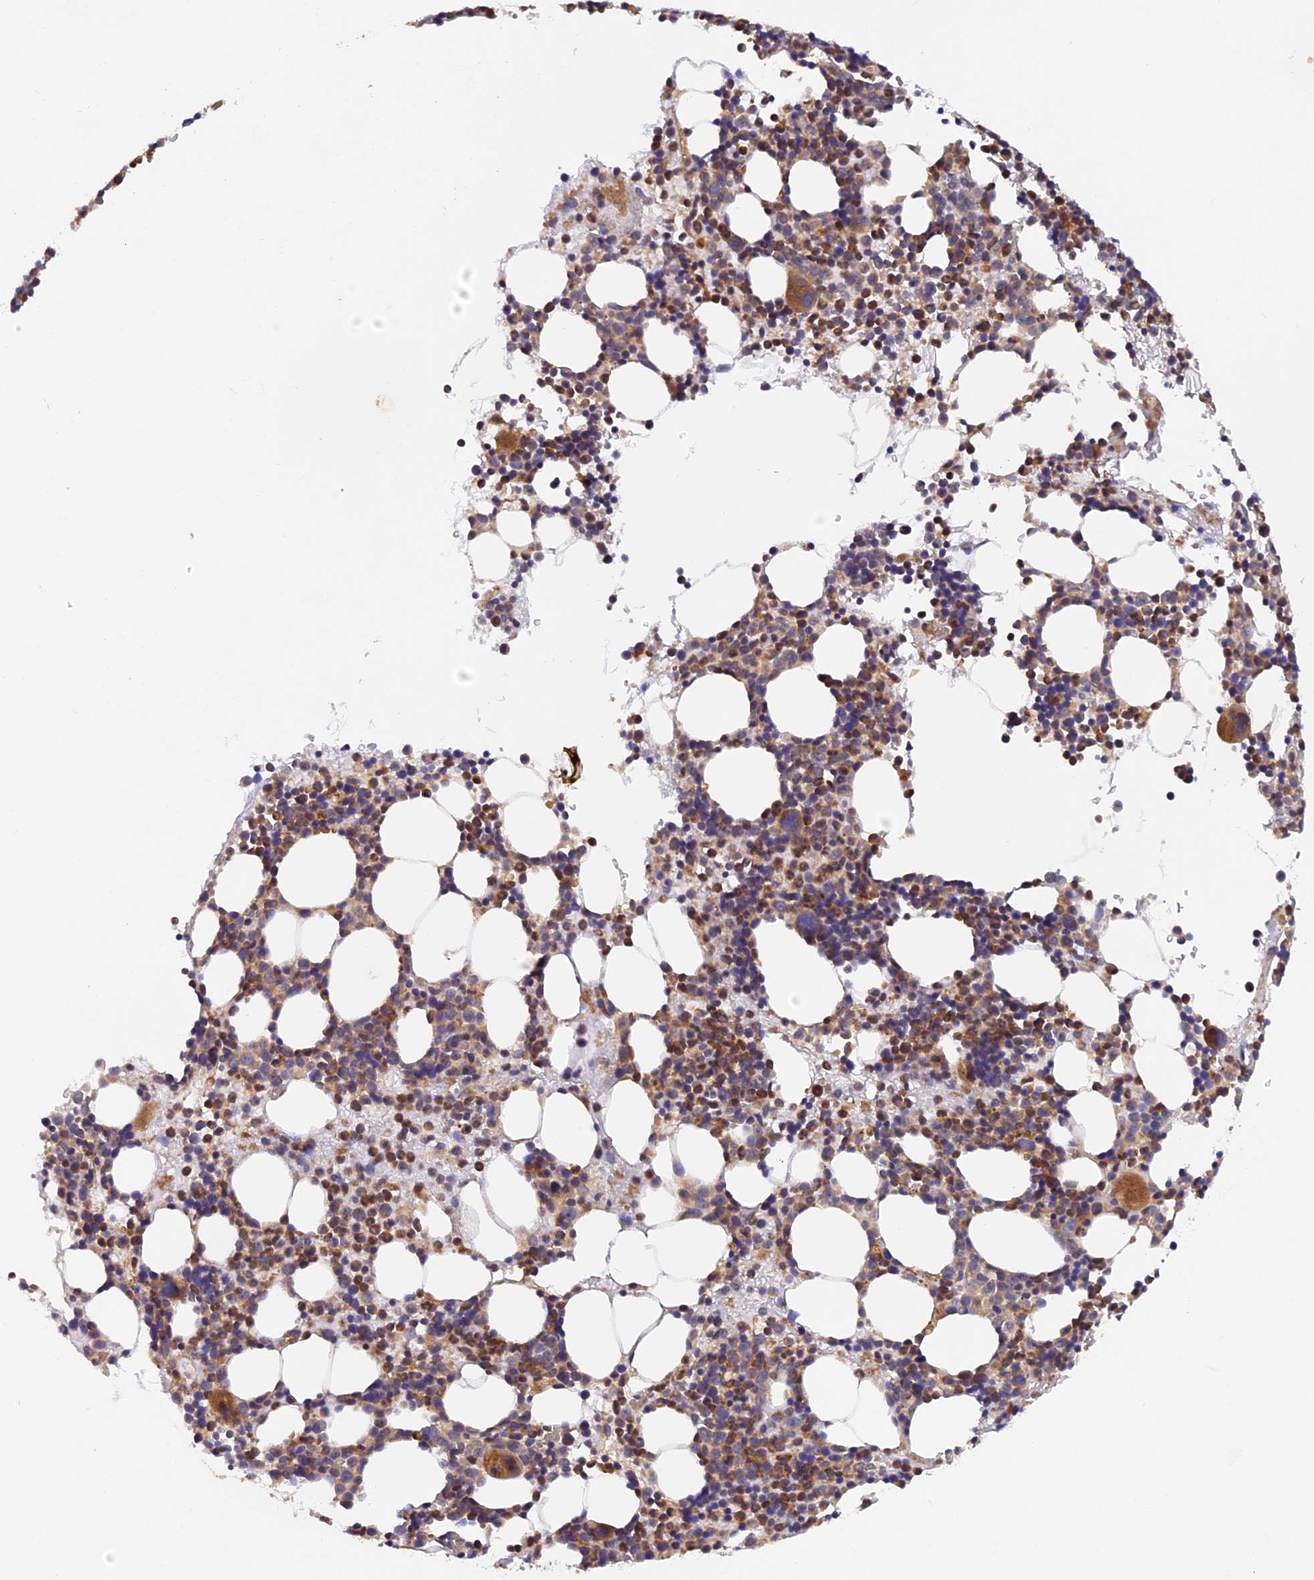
{"staining": {"intensity": "moderate", "quantity": ">75%", "location": "cytoplasmic/membranous"}, "tissue": "bone marrow", "cell_type": "Hematopoietic cells", "image_type": "normal", "snomed": [{"axis": "morphology", "description": "Normal tissue, NOS"}, {"axis": "topography", "description": "Bone marrow"}], "caption": "A histopathology image of human bone marrow stained for a protein displays moderate cytoplasmic/membranous brown staining in hematopoietic cells.", "gene": "FERMT1", "patient": {"sex": "male", "age": 51}}